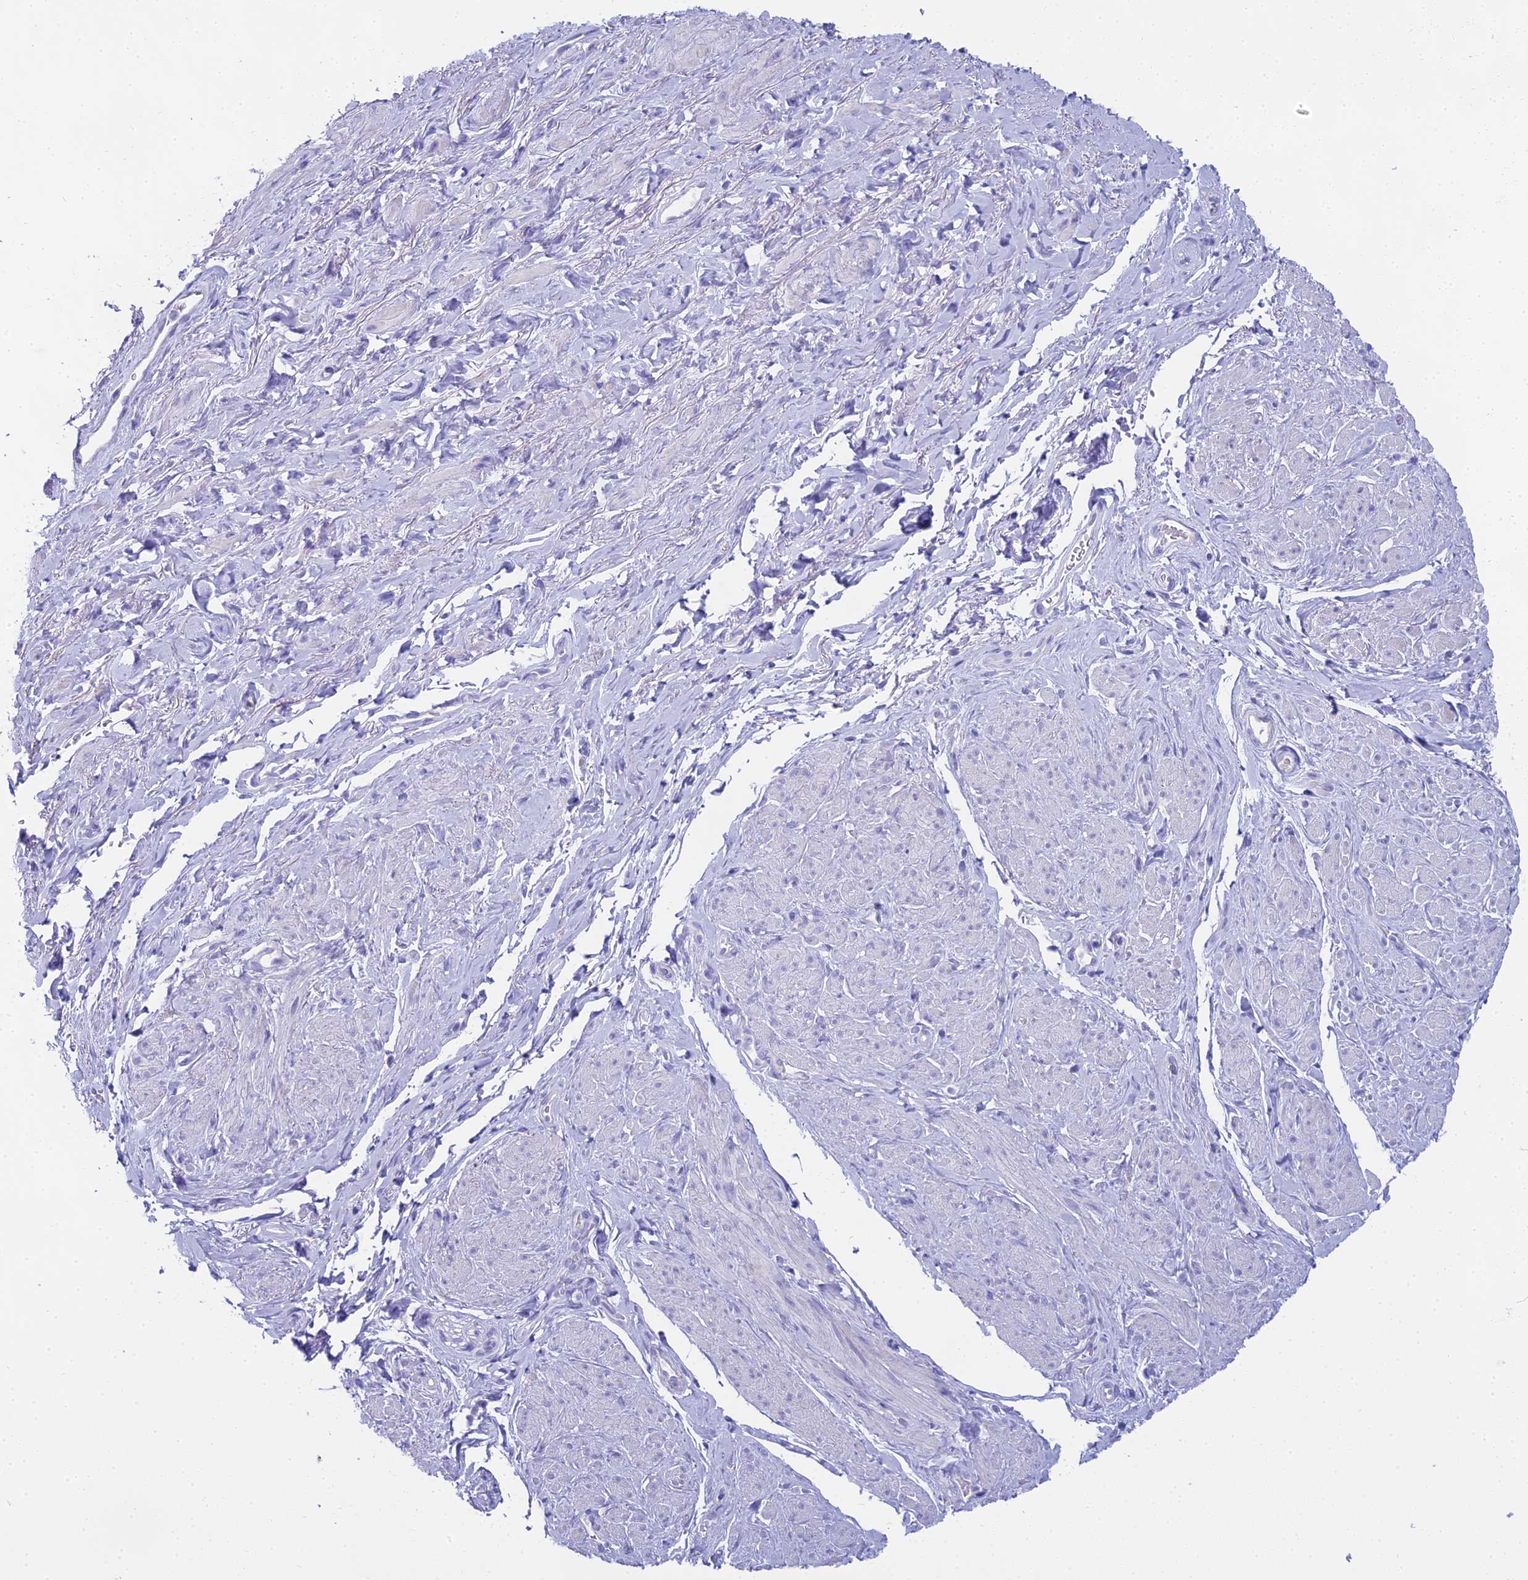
{"staining": {"intensity": "negative", "quantity": "none", "location": "none"}, "tissue": "smooth muscle", "cell_type": "Smooth muscle cells", "image_type": "normal", "snomed": [{"axis": "morphology", "description": "Normal tissue, NOS"}, {"axis": "topography", "description": "Smooth muscle"}, {"axis": "topography", "description": "Peripheral nerve tissue"}], "caption": "Image shows no significant protein positivity in smooth muscle cells of benign smooth muscle.", "gene": "UNC80", "patient": {"sex": "male", "age": 69}}